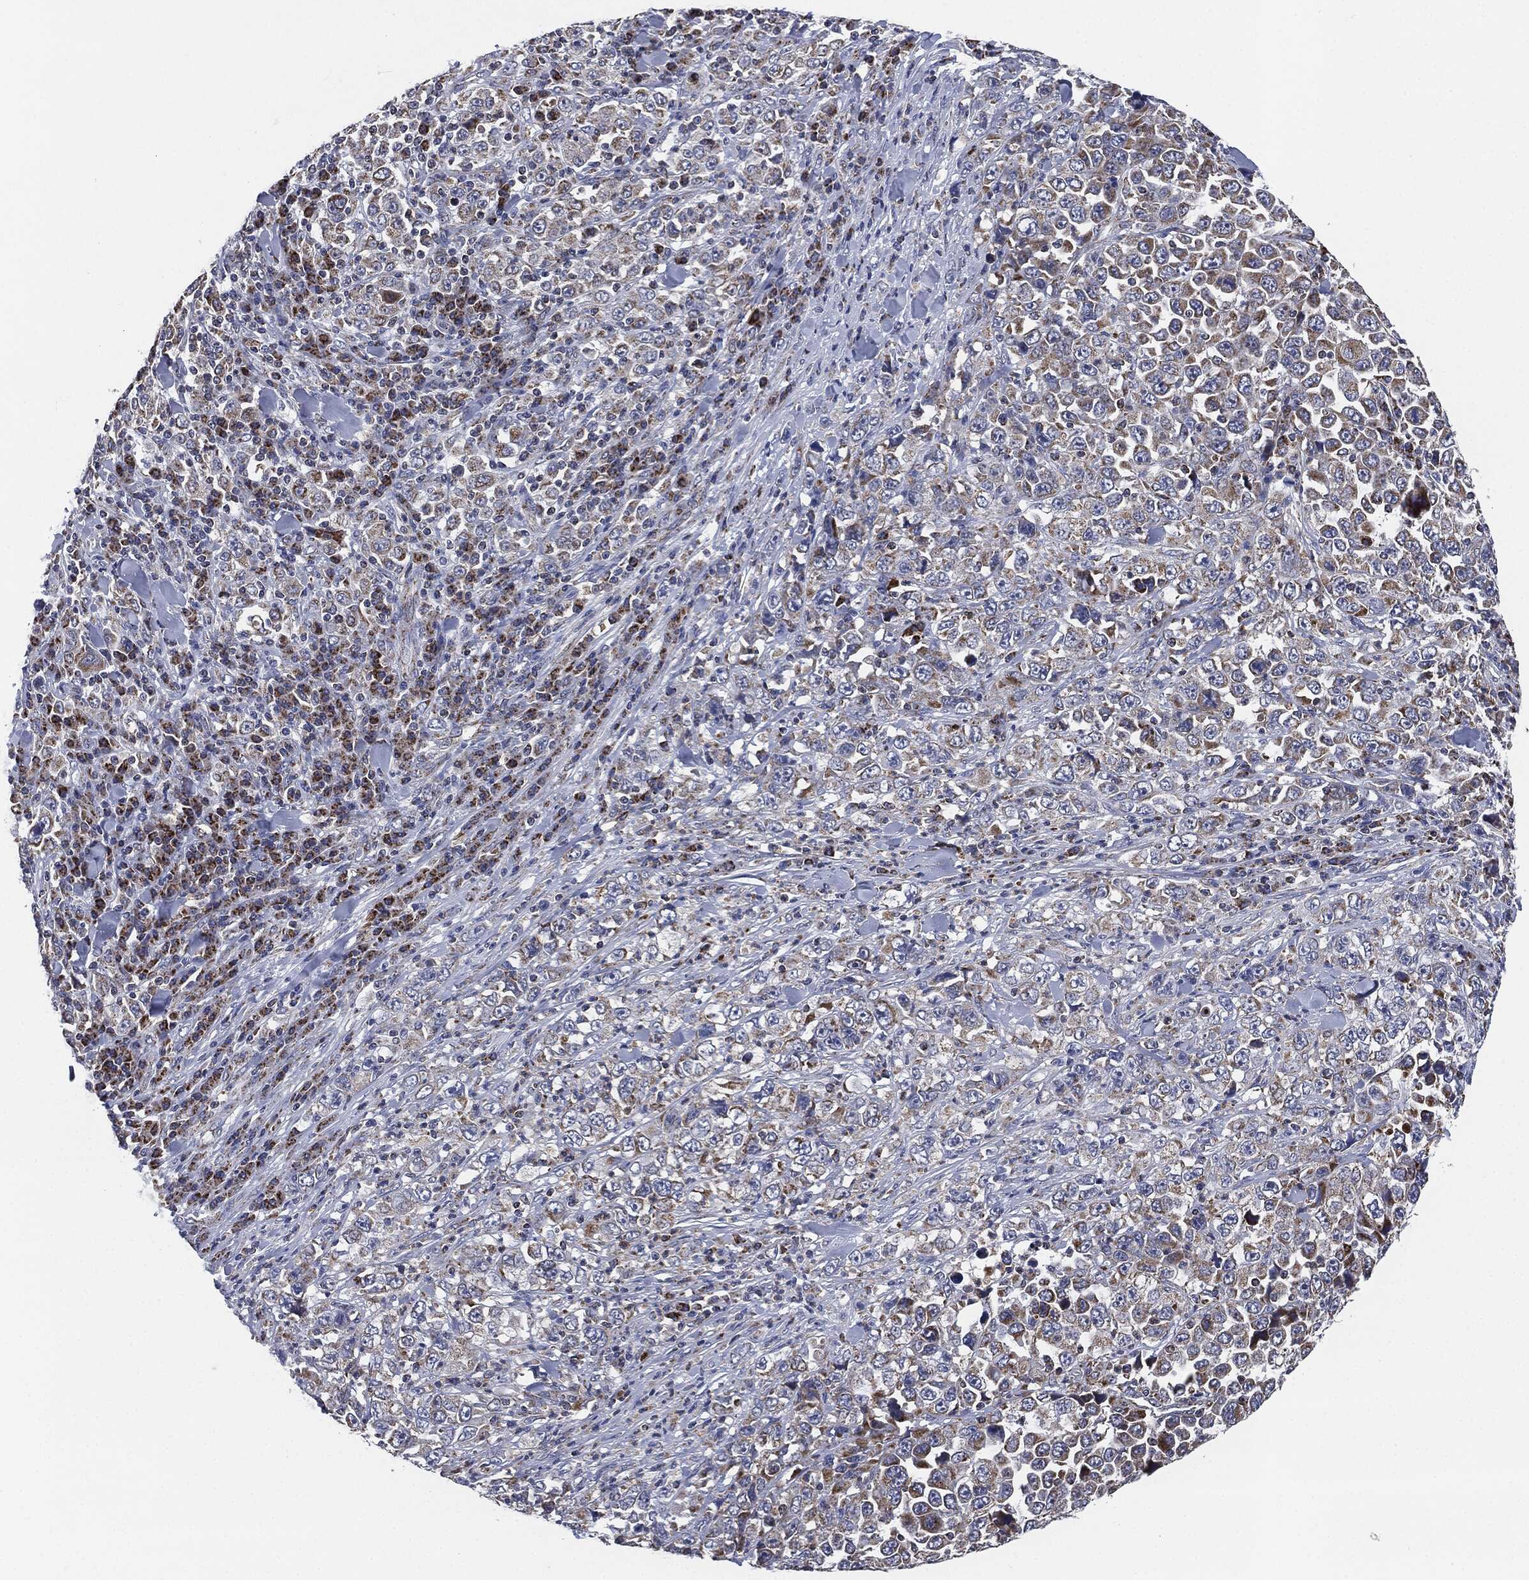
{"staining": {"intensity": "moderate", "quantity": "25%-75%", "location": "cytoplasmic/membranous"}, "tissue": "stomach cancer", "cell_type": "Tumor cells", "image_type": "cancer", "snomed": [{"axis": "morphology", "description": "Normal tissue, NOS"}, {"axis": "morphology", "description": "Adenocarcinoma, NOS"}, {"axis": "topography", "description": "Stomach, upper"}, {"axis": "topography", "description": "Stomach"}], "caption": "Immunohistochemistry (IHC) image of stomach adenocarcinoma stained for a protein (brown), which displays medium levels of moderate cytoplasmic/membranous positivity in approximately 25%-75% of tumor cells.", "gene": "NDUFV2", "patient": {"sex": "male", "age": 59}}